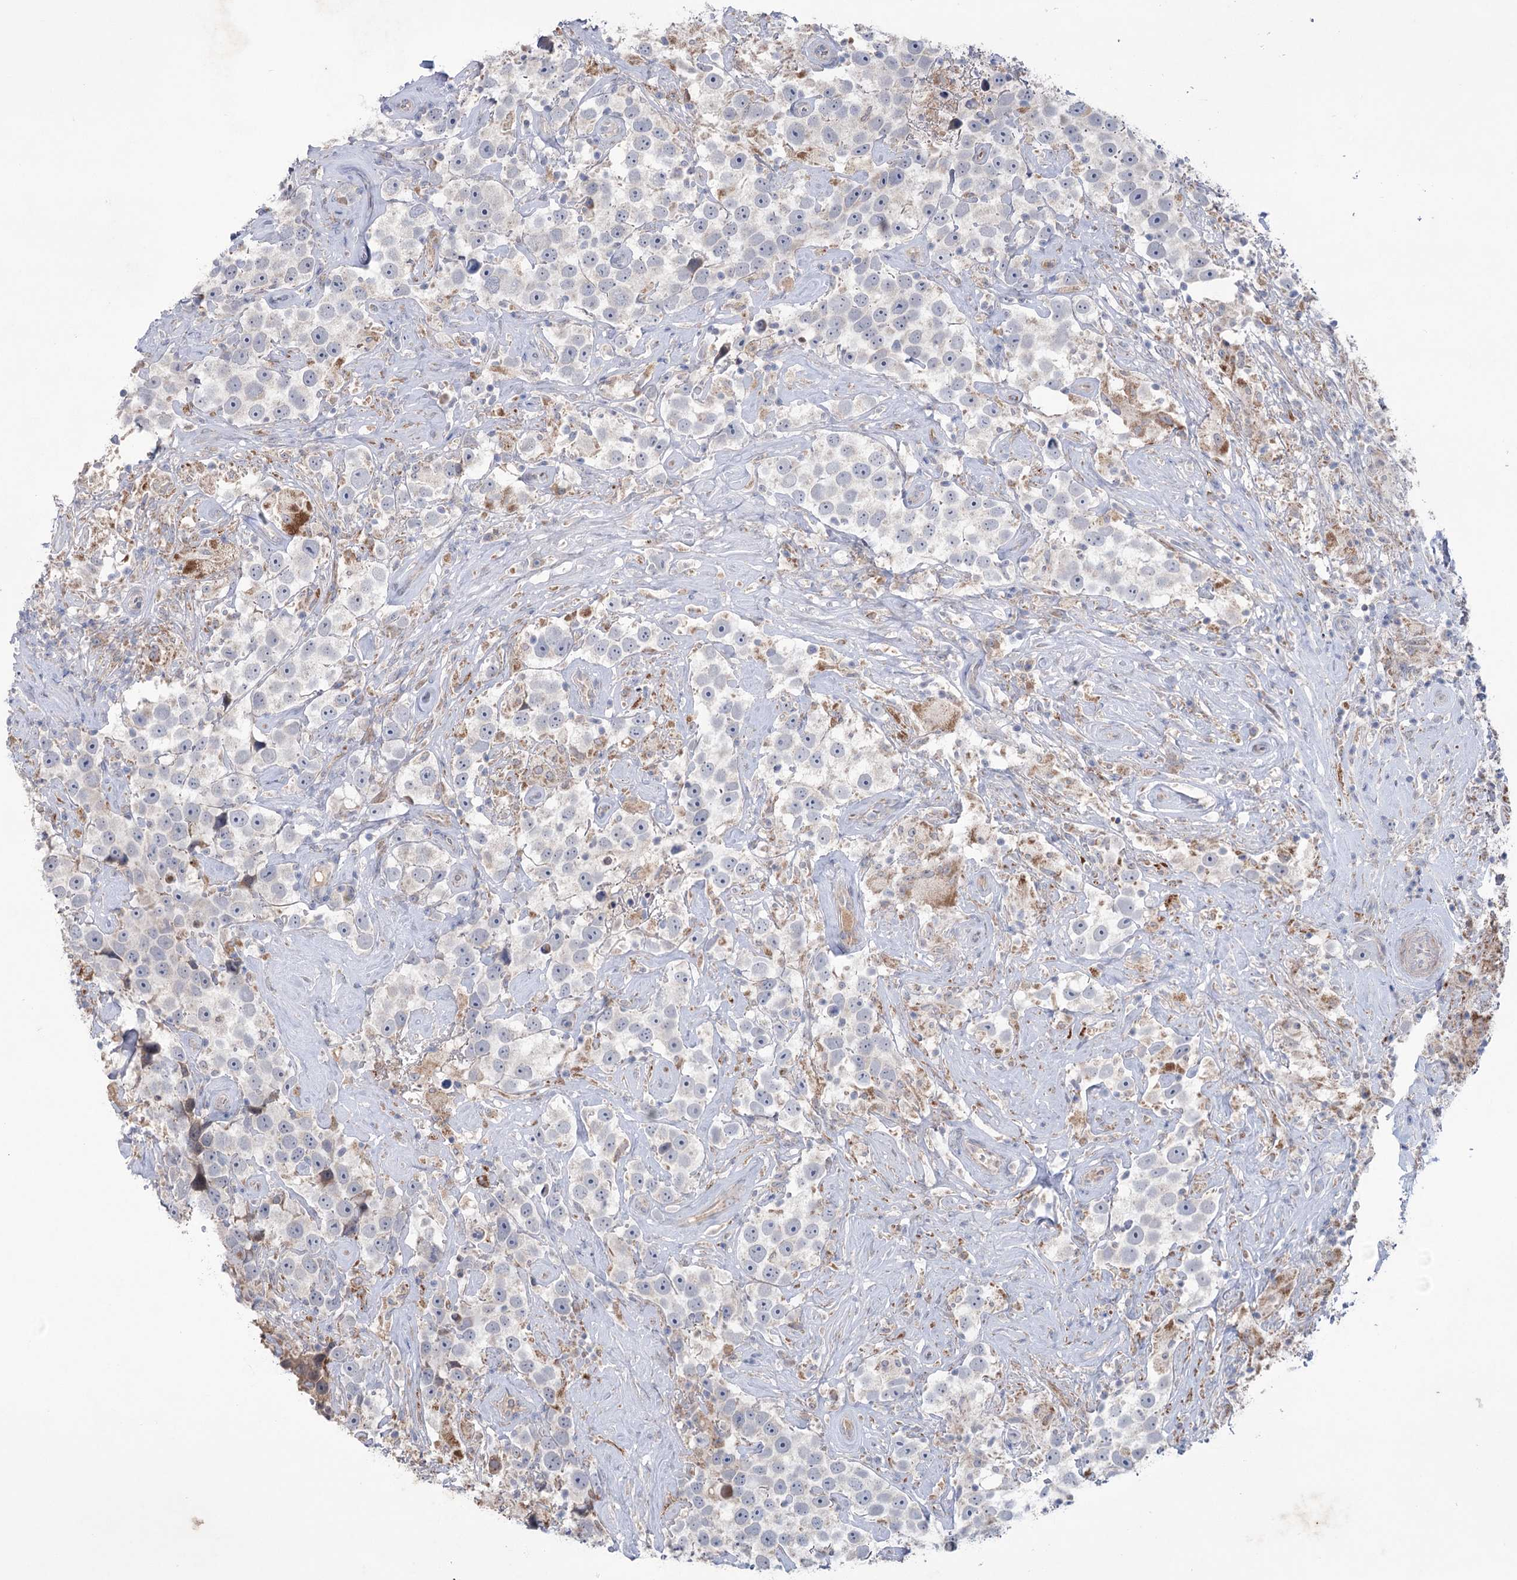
{"staining": {"intensity": "negative", "quantity": "none", "location": "none"}, "tissue": "testis cancer", "cell_type": "Tumor cells", "image_type": "cancer", "snomed": [{"axis": "morphology", "description": "Seminoma, NOS"}, {"axis": "topography", "description": "Testis"}], "caption": "Immunohistochemistry micrograph of testis cancer stained for a protein (brown), which shows no staining in tumor cells. (DAB IHC with hematoxylin counter stain).", "gene": "MTCH2", "patient": {"sex": "male", "age": 49}}